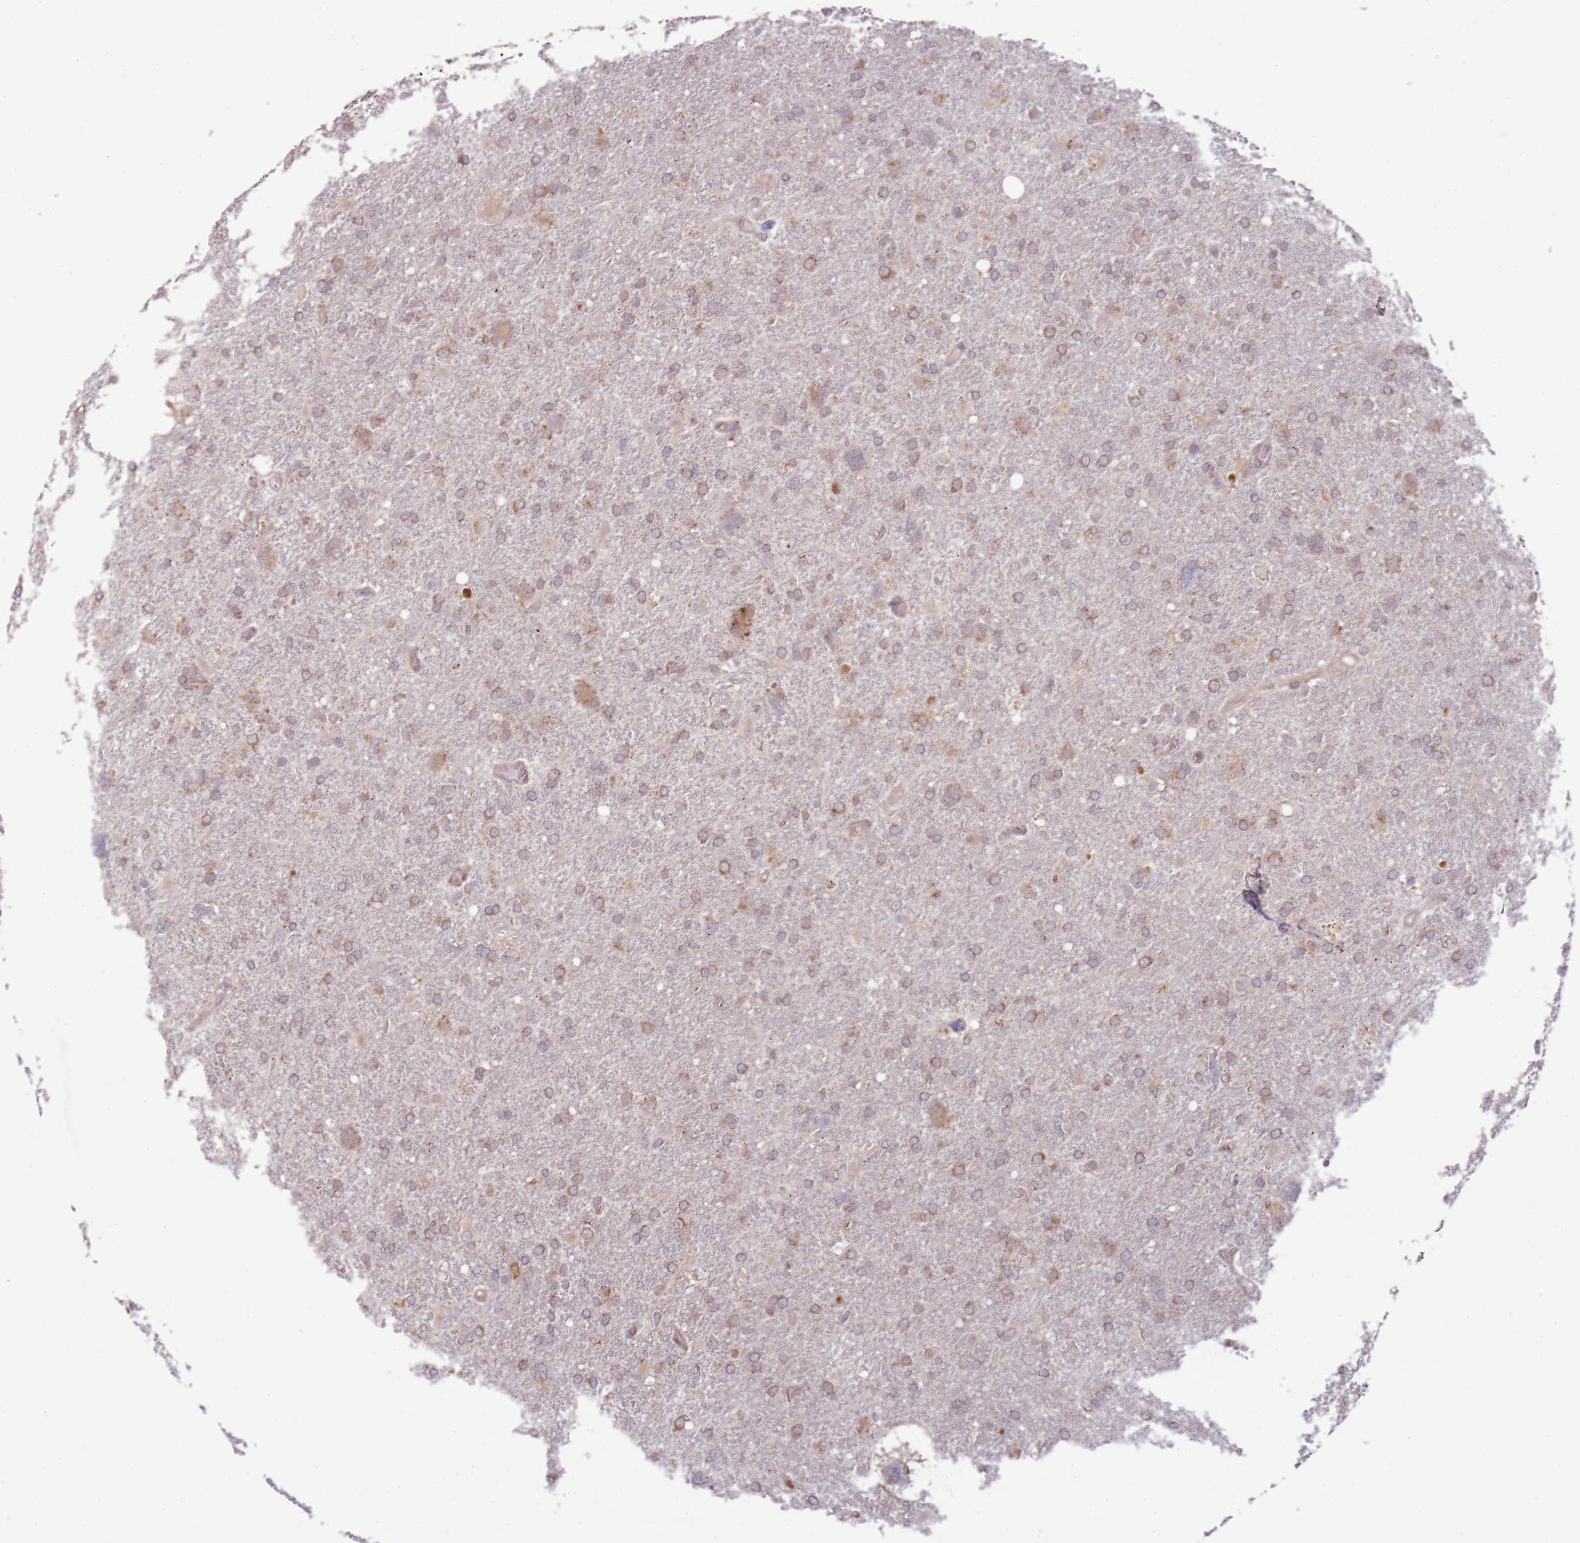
{"staining": {"intensity": "moderate", "quantity": "25%-75%", "location": "cytoplasmic/membranous"}, "tissue": "glioma", "cell_type": "Tumor cells", "image_type": "cancer", "snomed": [{"axis": "morphology", "description": "Glioma, malignant, High grade"}, {"axis": "topography", "description": "Brain"}], "caption": "High-power microscopy captured an immunohistochemistry photomicrograph of malignant high-grade glioma, revealing moderate cytoplasmic/membranous staining in about 25%-75% of tumor cells.", "gene": "RNF181", "patient": {"sex": "male", "age": 61}}